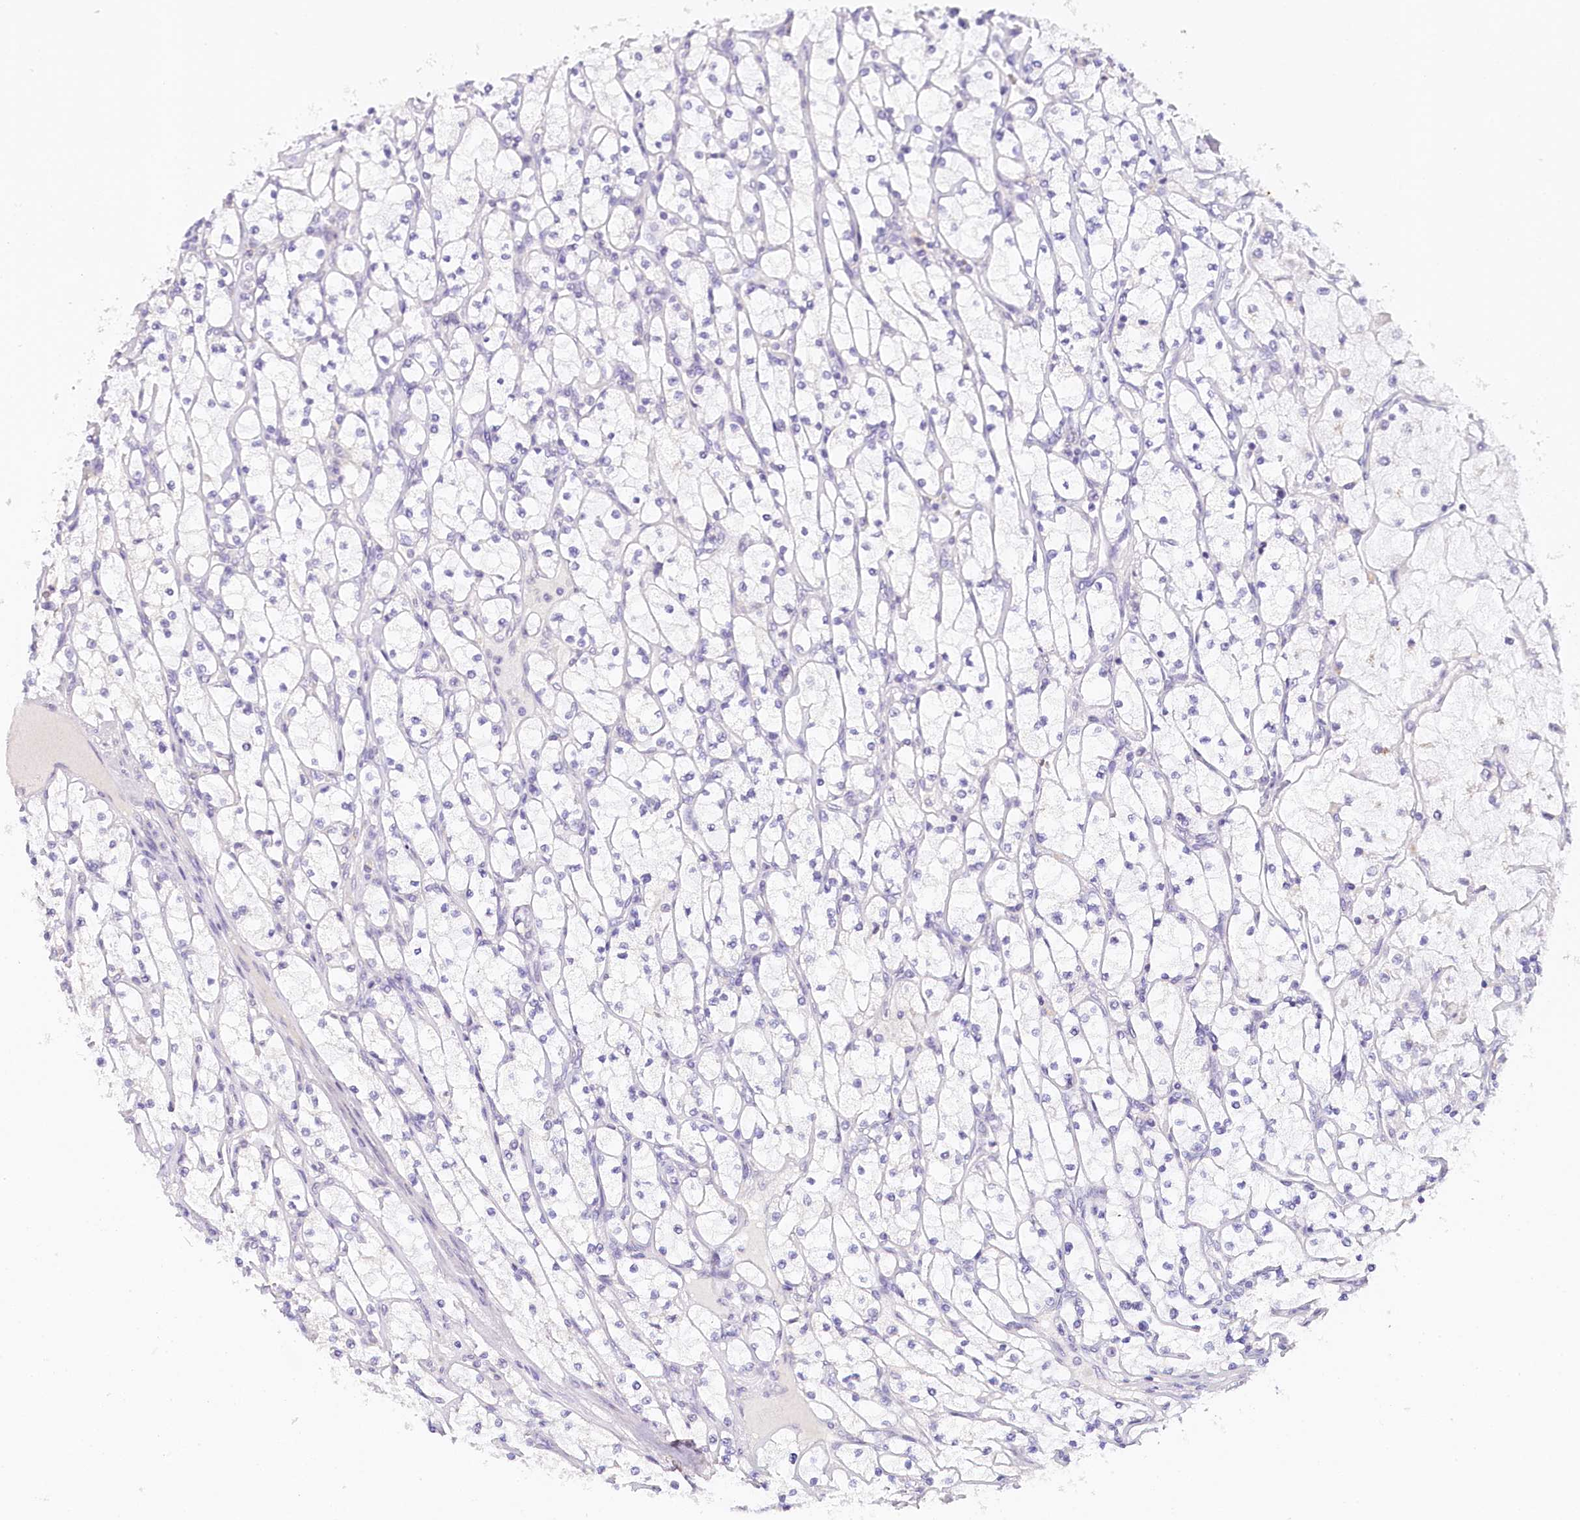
{"staining": {"intensity": "negative", "quantity": "none", "location": "none"}, "tissue": "renal cancer", "cell_type": "Tumor cells", "image_type": "cancer", "snomed": [{"axis": "morphology", "description": "Adenocarcinoma, NOS"}, {"axis": "topography", "description": "Kidney"}], "caption": "An immunohistochemistry image of renal cancer (adenocarcinoma) is shown. There is no staining in tumor cells of renal cancer (adenocarcinoma).", "gene": "TP53", "patient": {"sex": "male", "age": 80}}